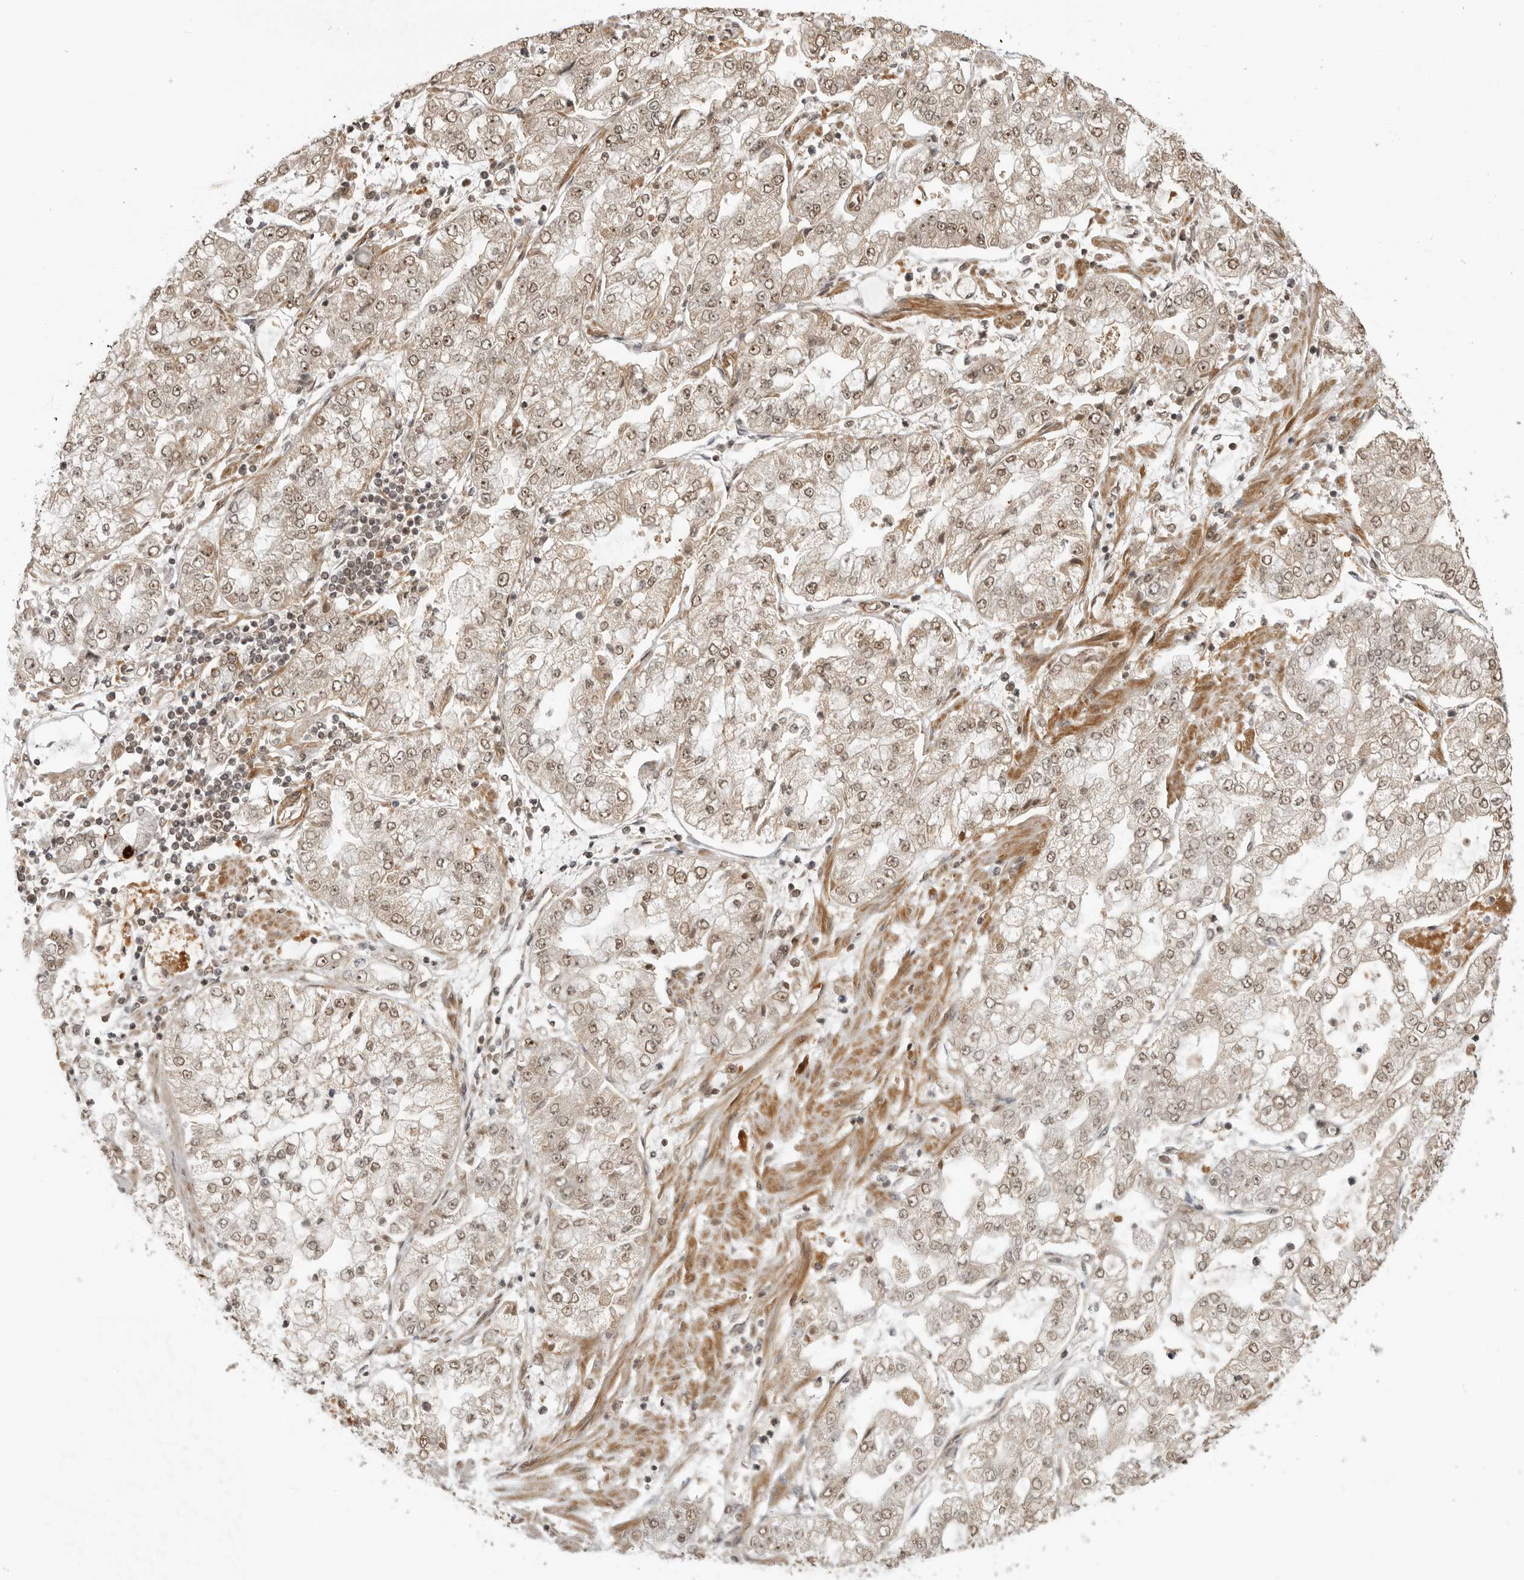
{"staining": {"intensity": "weak", "quantity": ">75%", "location": "nuclear"}, "tissue": "stomach cancer", "cell_type": "Tumor cells", "image_type": "cancer", "snomed": [{"axis": "morphology", "description": "Adenocarcinoma, NOS"}, {"axis": "topography", "description": "Stomach"}], "caption": "High-power microscopy captured an immunohistochemistry photomicrograph of stomach cancer (adenocarcinoma), revealing weak nuclear expression in about >75% of tumor cells.", "gene": "CLOCK", "patient": {"sex": "male", "age": 76}}